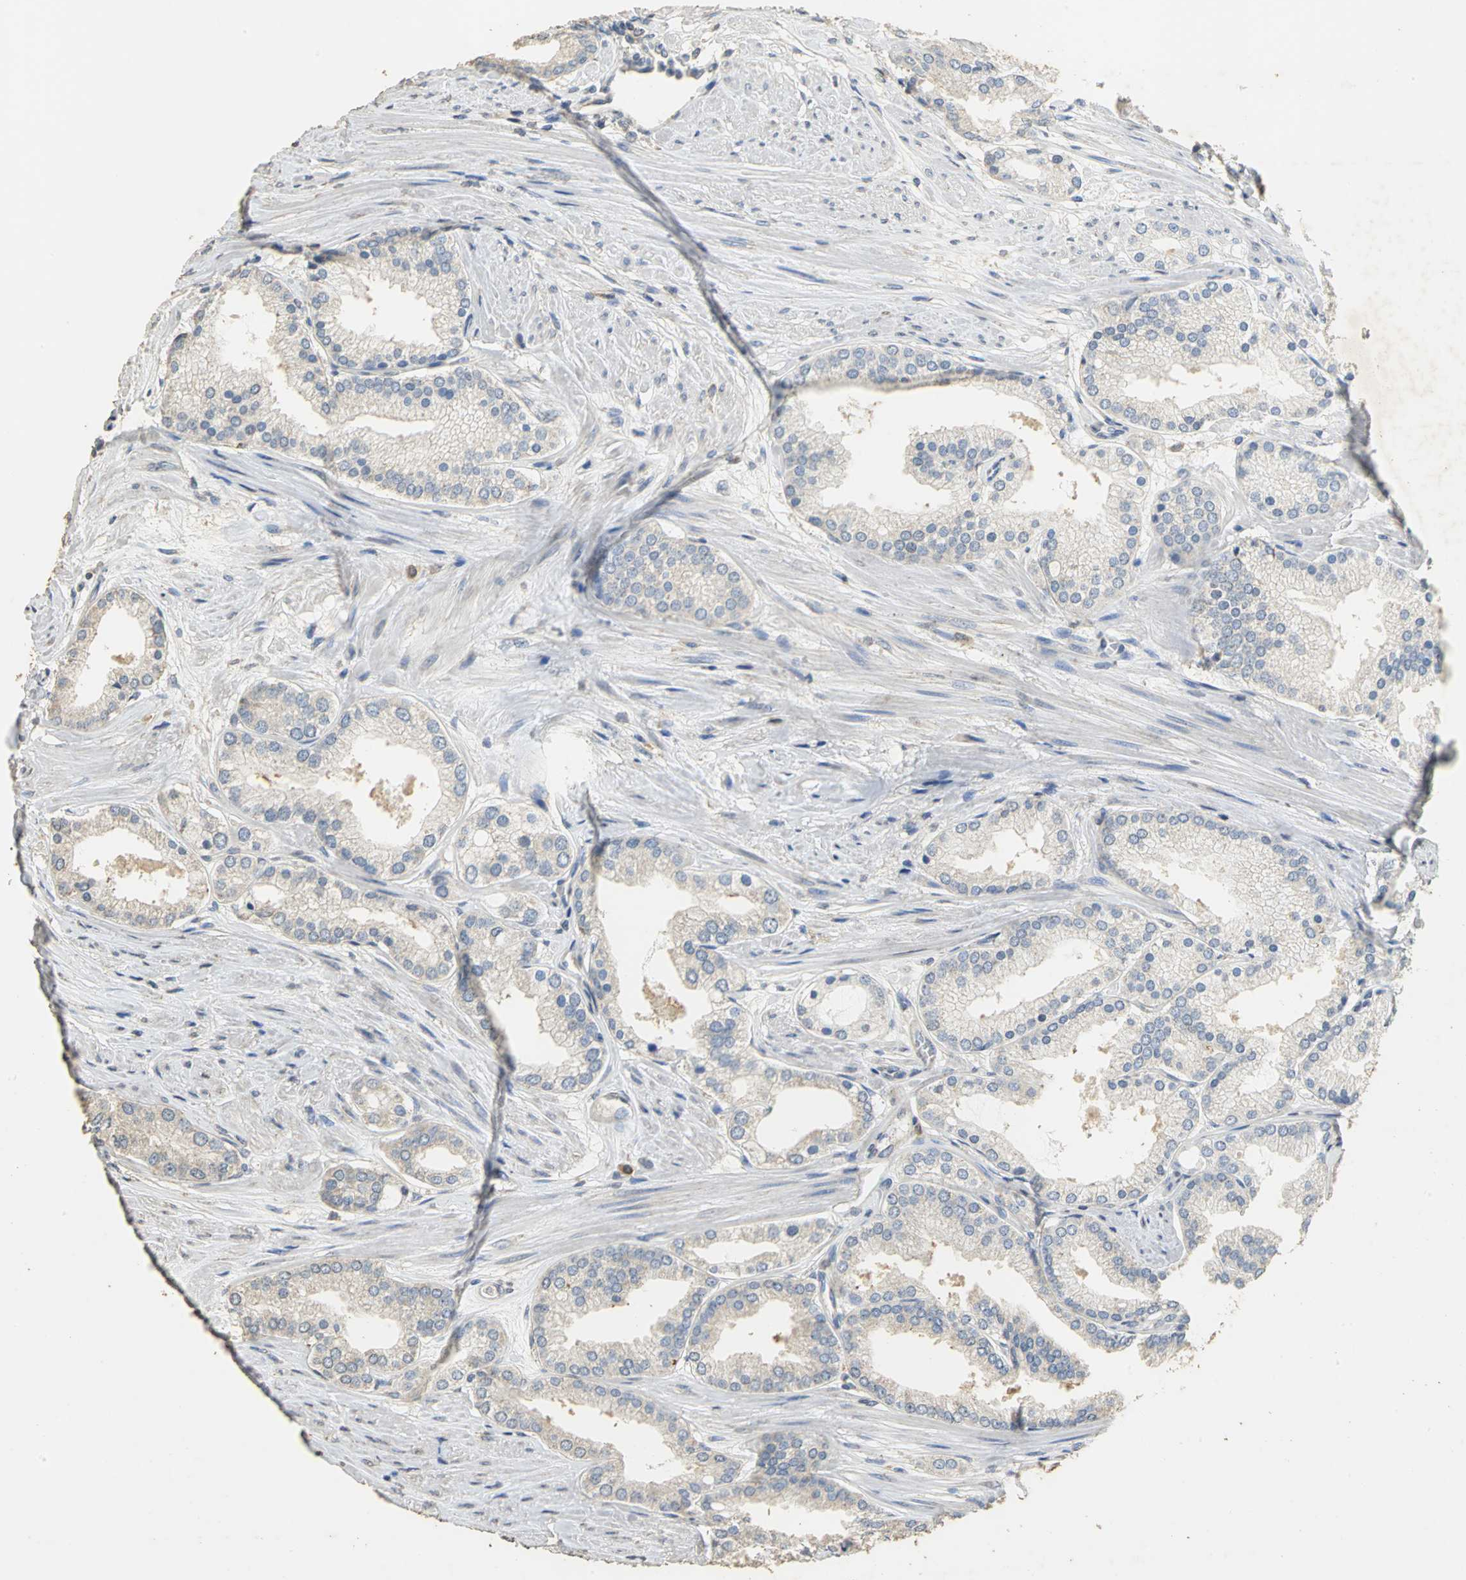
{"staining": {"intensity": "negative", "quantity": "none", "location": "none"}, "tissue": "prostate cancer", "cell_type": "Tumor cells", "image_type": "cancer", "snomed": [{"axis": "morphology", "description": "Adenocarcinoma, High grade"}, {"axis": "topography", "description": "Prostate"}], "caption": "Tumor cells show no significant protein positivity in prostate cancer.", "gene": "ACSL4", "patient": {"sex": "male", "age": 61}}